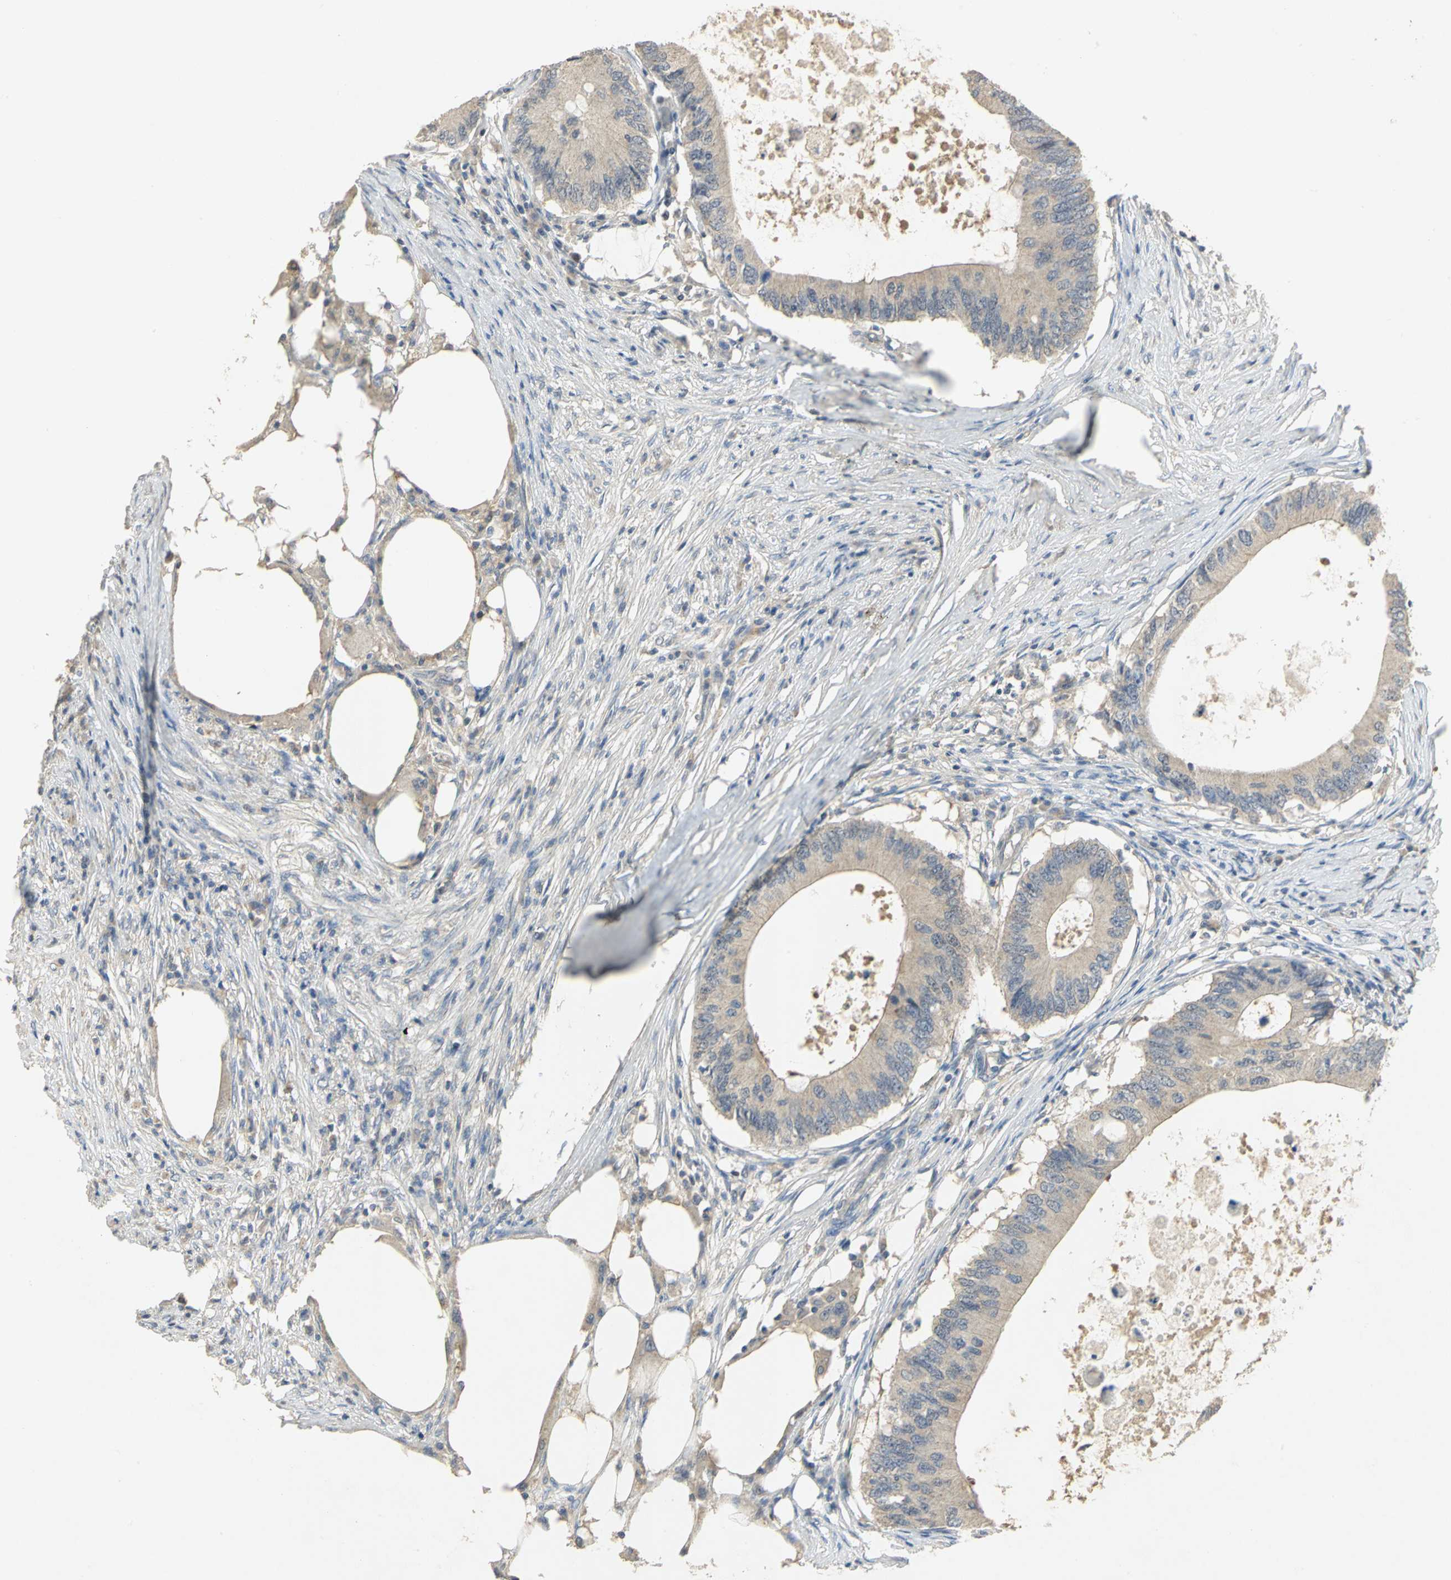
{"staining": {"intensity": "negative", "quantity": "none", "location": "none"}, "tissue": "colorectal cancer", "cell_type": "Tumor cells", "image_type": "cancer", "snomed": [{"axis": "morphology", "description": "Adenocarcinoma, NOS"}, {"axis": "topography", "description": "Colon"}], "caption": "This is an immunohistochemistry histopathology image of colorectal adenocarcinoma. There is no expression in tumor cells.", "gene": "PPIA", "patient": {"sex": "male", "age": 71}}